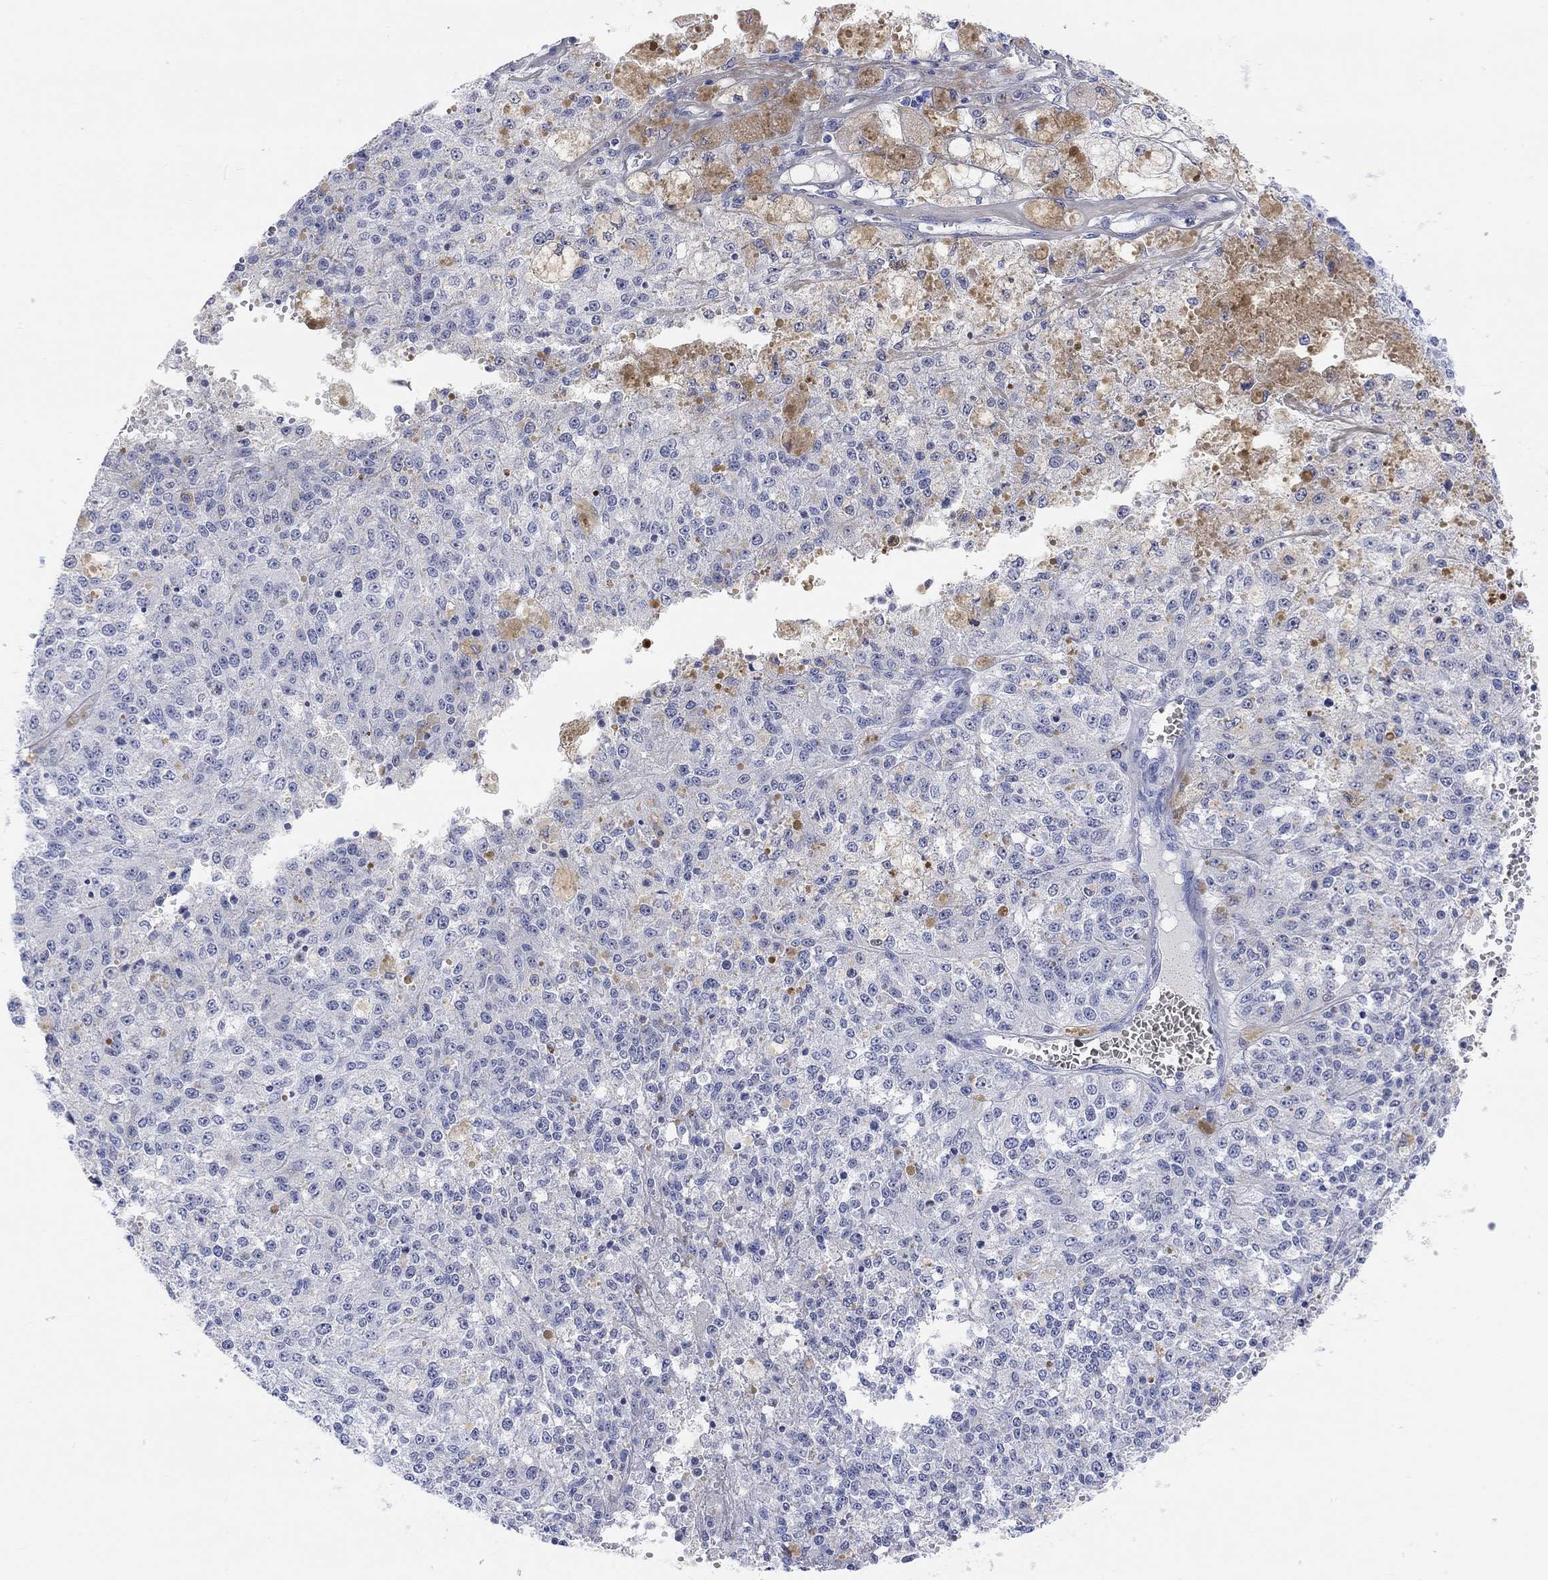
{"staining": {"intensity": "negative", "quantity": "none", "location": "none"}, "tissue": "melanoma", "cell_type": "Tumor cells", "image_type": "cancer", "snomed": [{"axis": "morphology", "description": "Malignant melanoma, Metastatic site"}, {"axis": "topography", "description": "Lymph node"}], "caption": "There is no significant staining in tumor cells of malignant melanoma (metastatic site).", "gene": "XIRP2", "patient": {"sex": "female", "age": 64}}